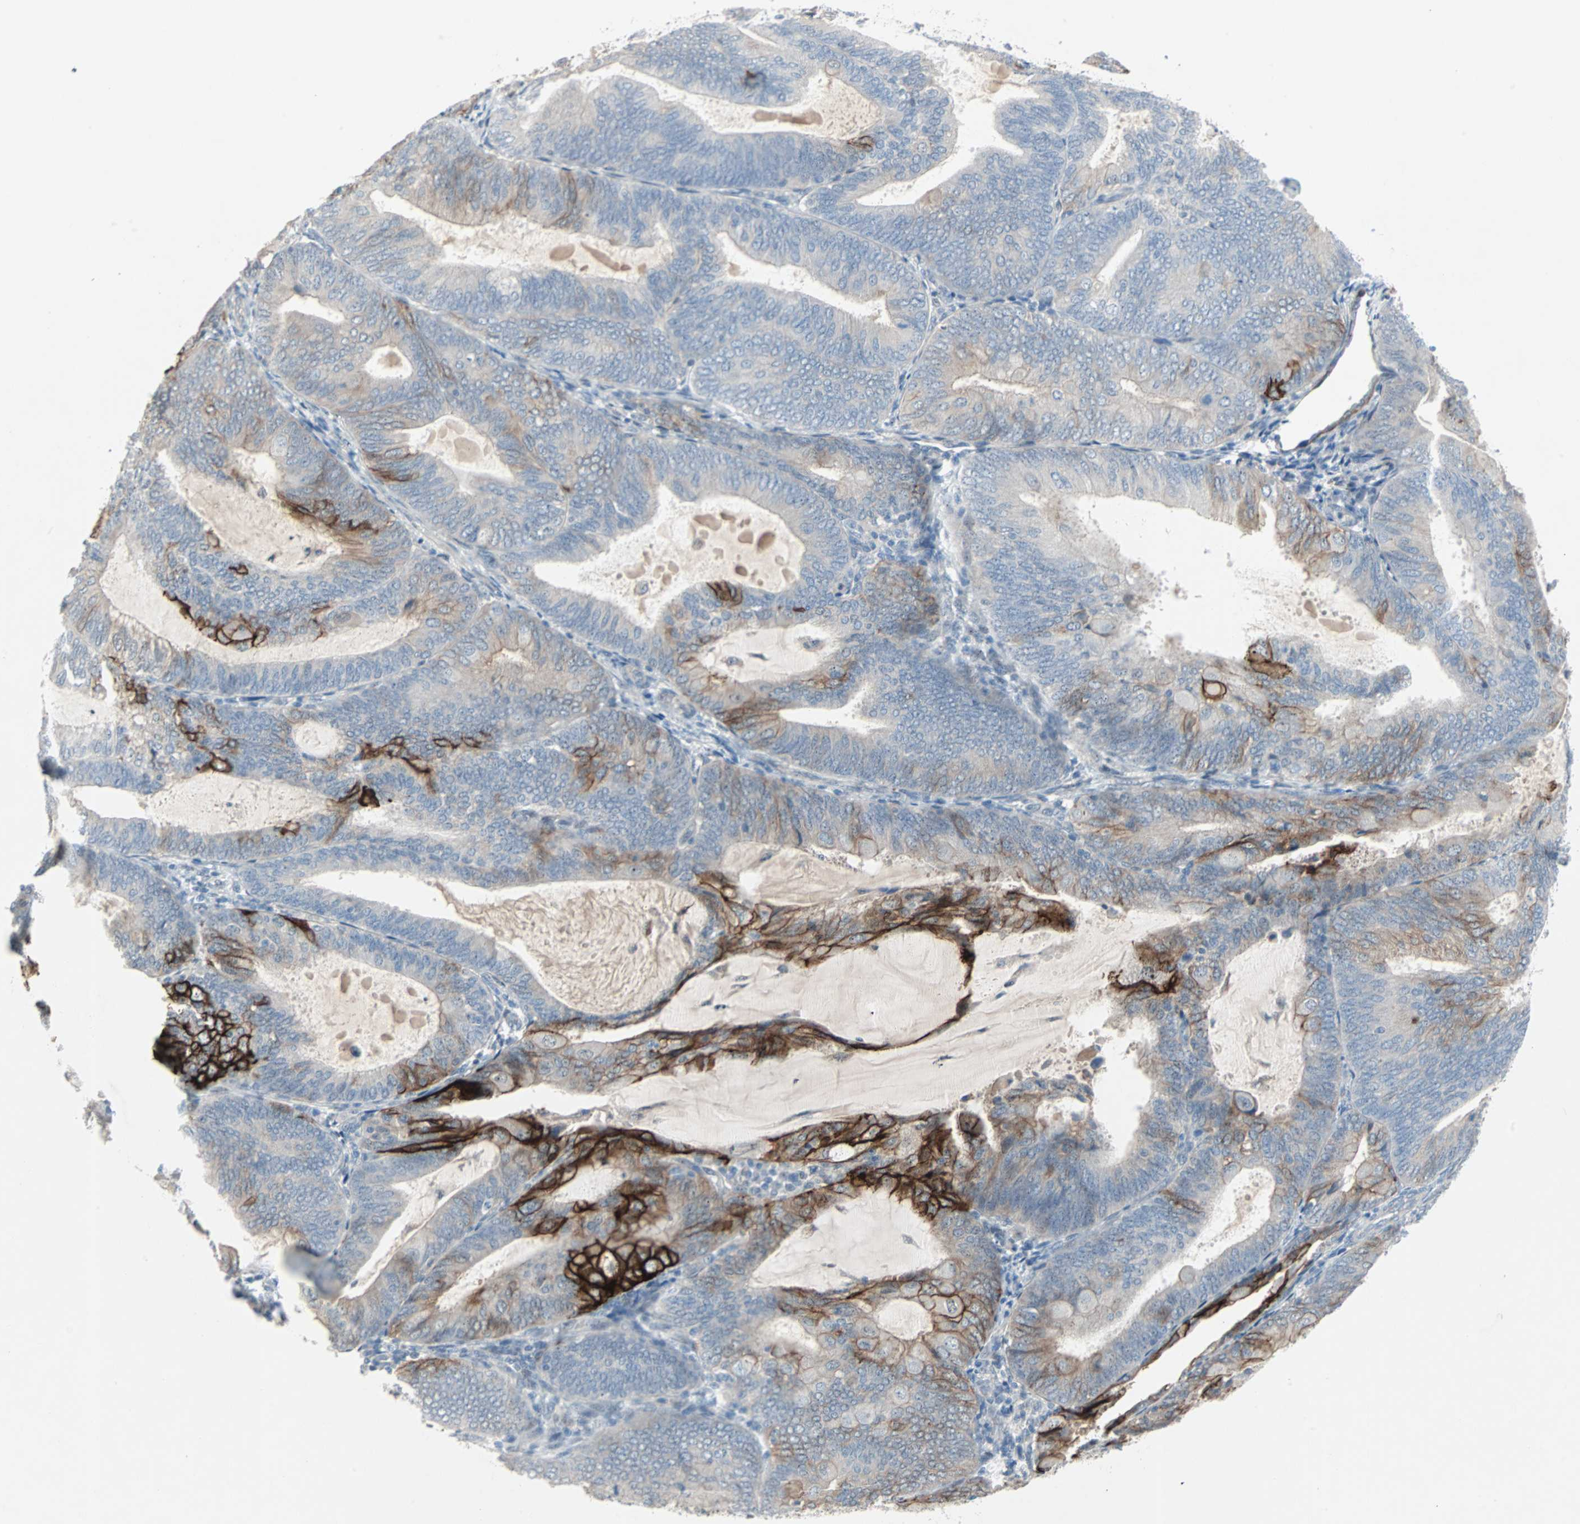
{"staining": {"intensity": "strong", "quantity": "<25%", "location": "cytoplasmic/membranous"}, "tissue": "endometrial cancer", "cell_type": "Tumor cells", "image_type": "cancer", "snomed": [{"axis": "morphology", "description": "Adenocarcinoma, NOS"}, {"axis": "topography", "description": "Endometrium"}], "caption": "This micrograph demonstrates immunohistochemistry staining of human adenocarcinoma (endometrial), with medium strong cytoplasmic/membranous staining in about <25% of tumor cells.", "gene": "CAND2", "patient": {"sex": "female", "age": 81}}